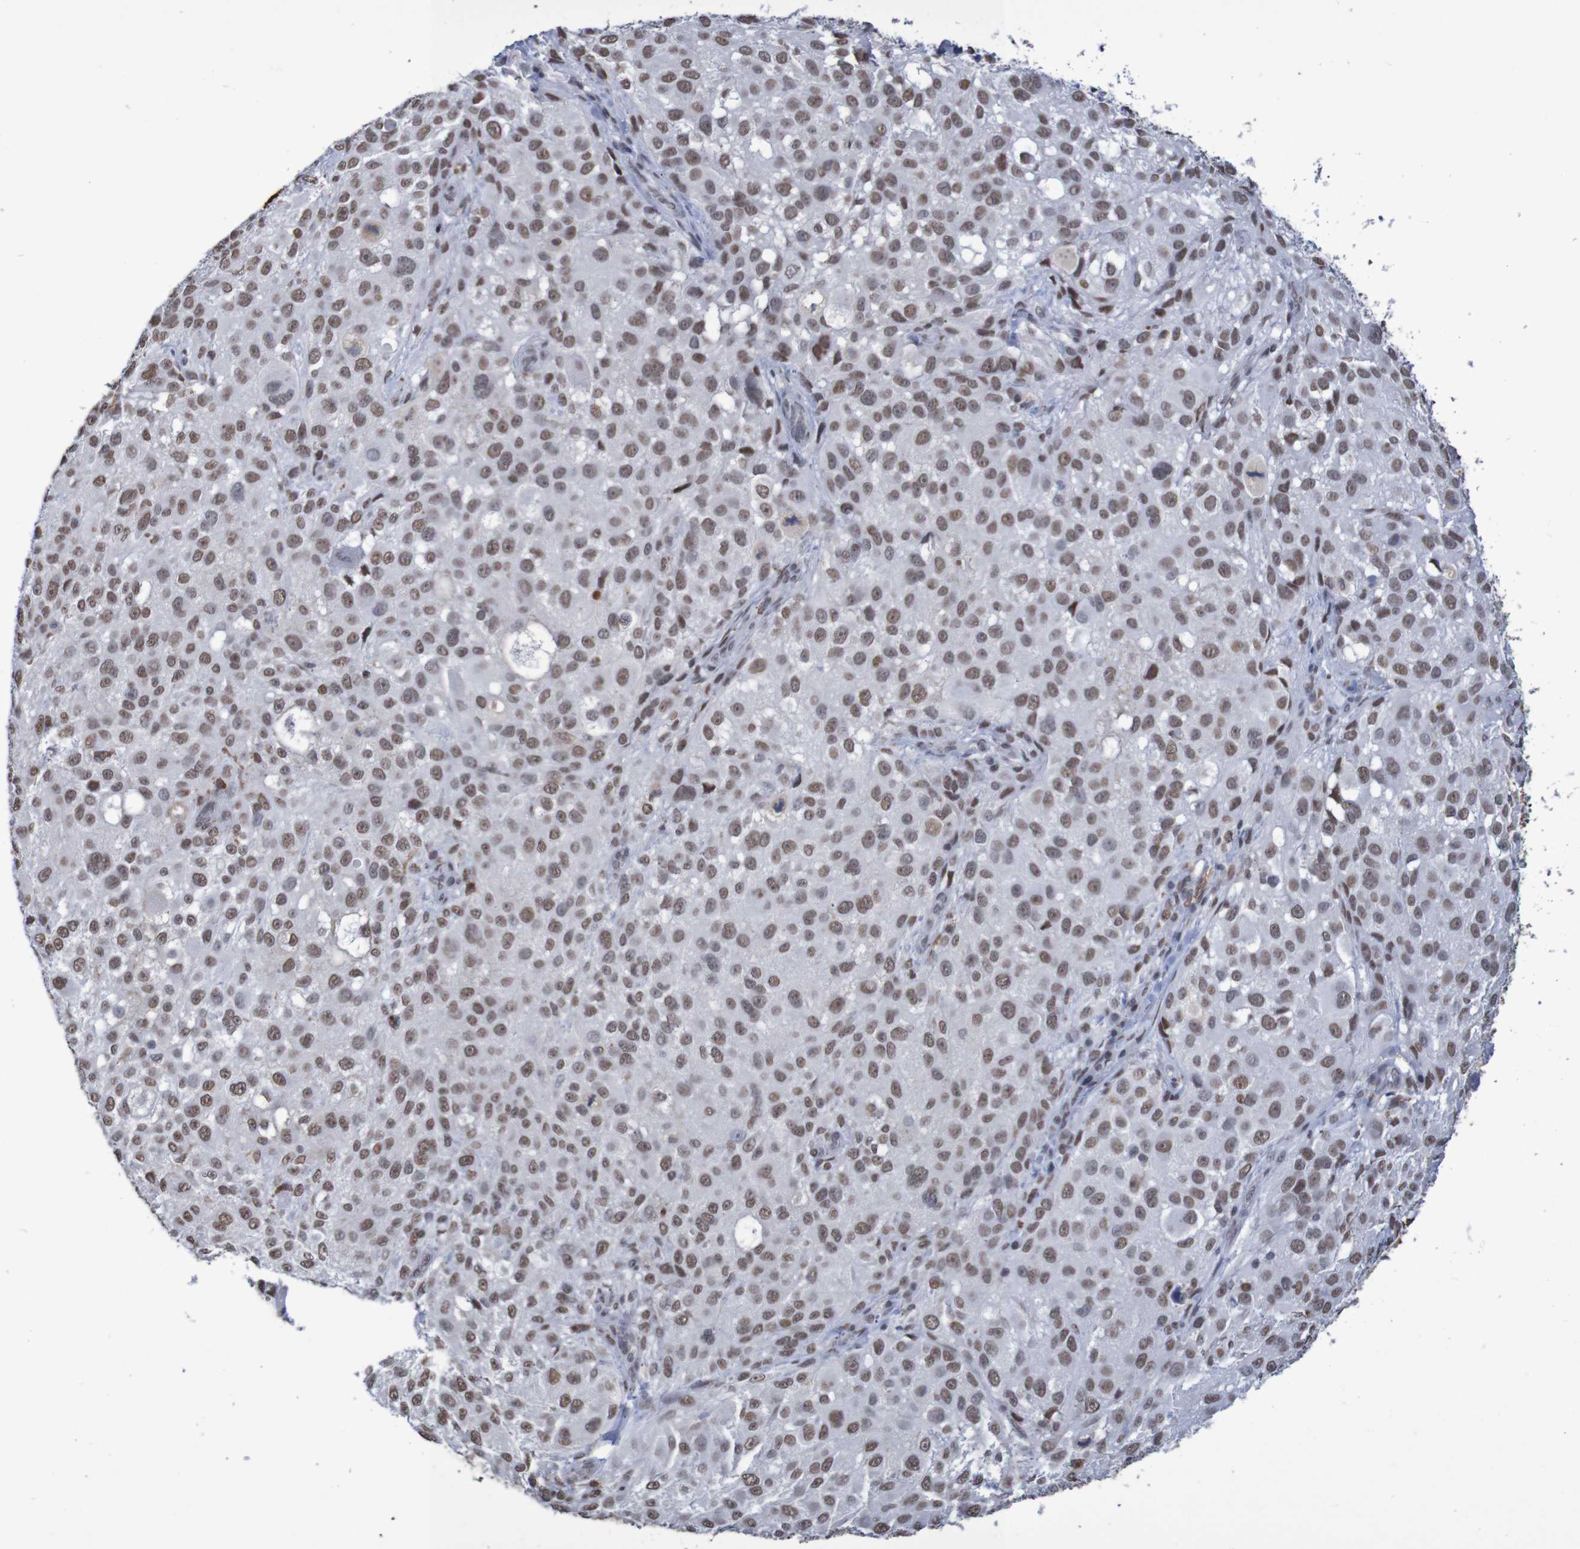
{"staining": {"intensity": "moderate", "quantity": ">75%", "location": "nuclear"}, "tissue": "melanoma", "cell_type": "Tumor cells", "image_type": "cancer", "snomed": [{"axis": "morphology", "description": "Necrosis, NOS"}, {"axis": "morphology", "description": "Malignant melanoma, NOS"}, {"axis": "topography", "description": "Skin"}], "caption": "The micrograph shows immunohistochemical staining of melanoma. There is moderate nuclear expression is appreciated in approximately >75% of tumor cells.", "gene": "MRTFB", "patient": {"sex": "female", "age": 87}}